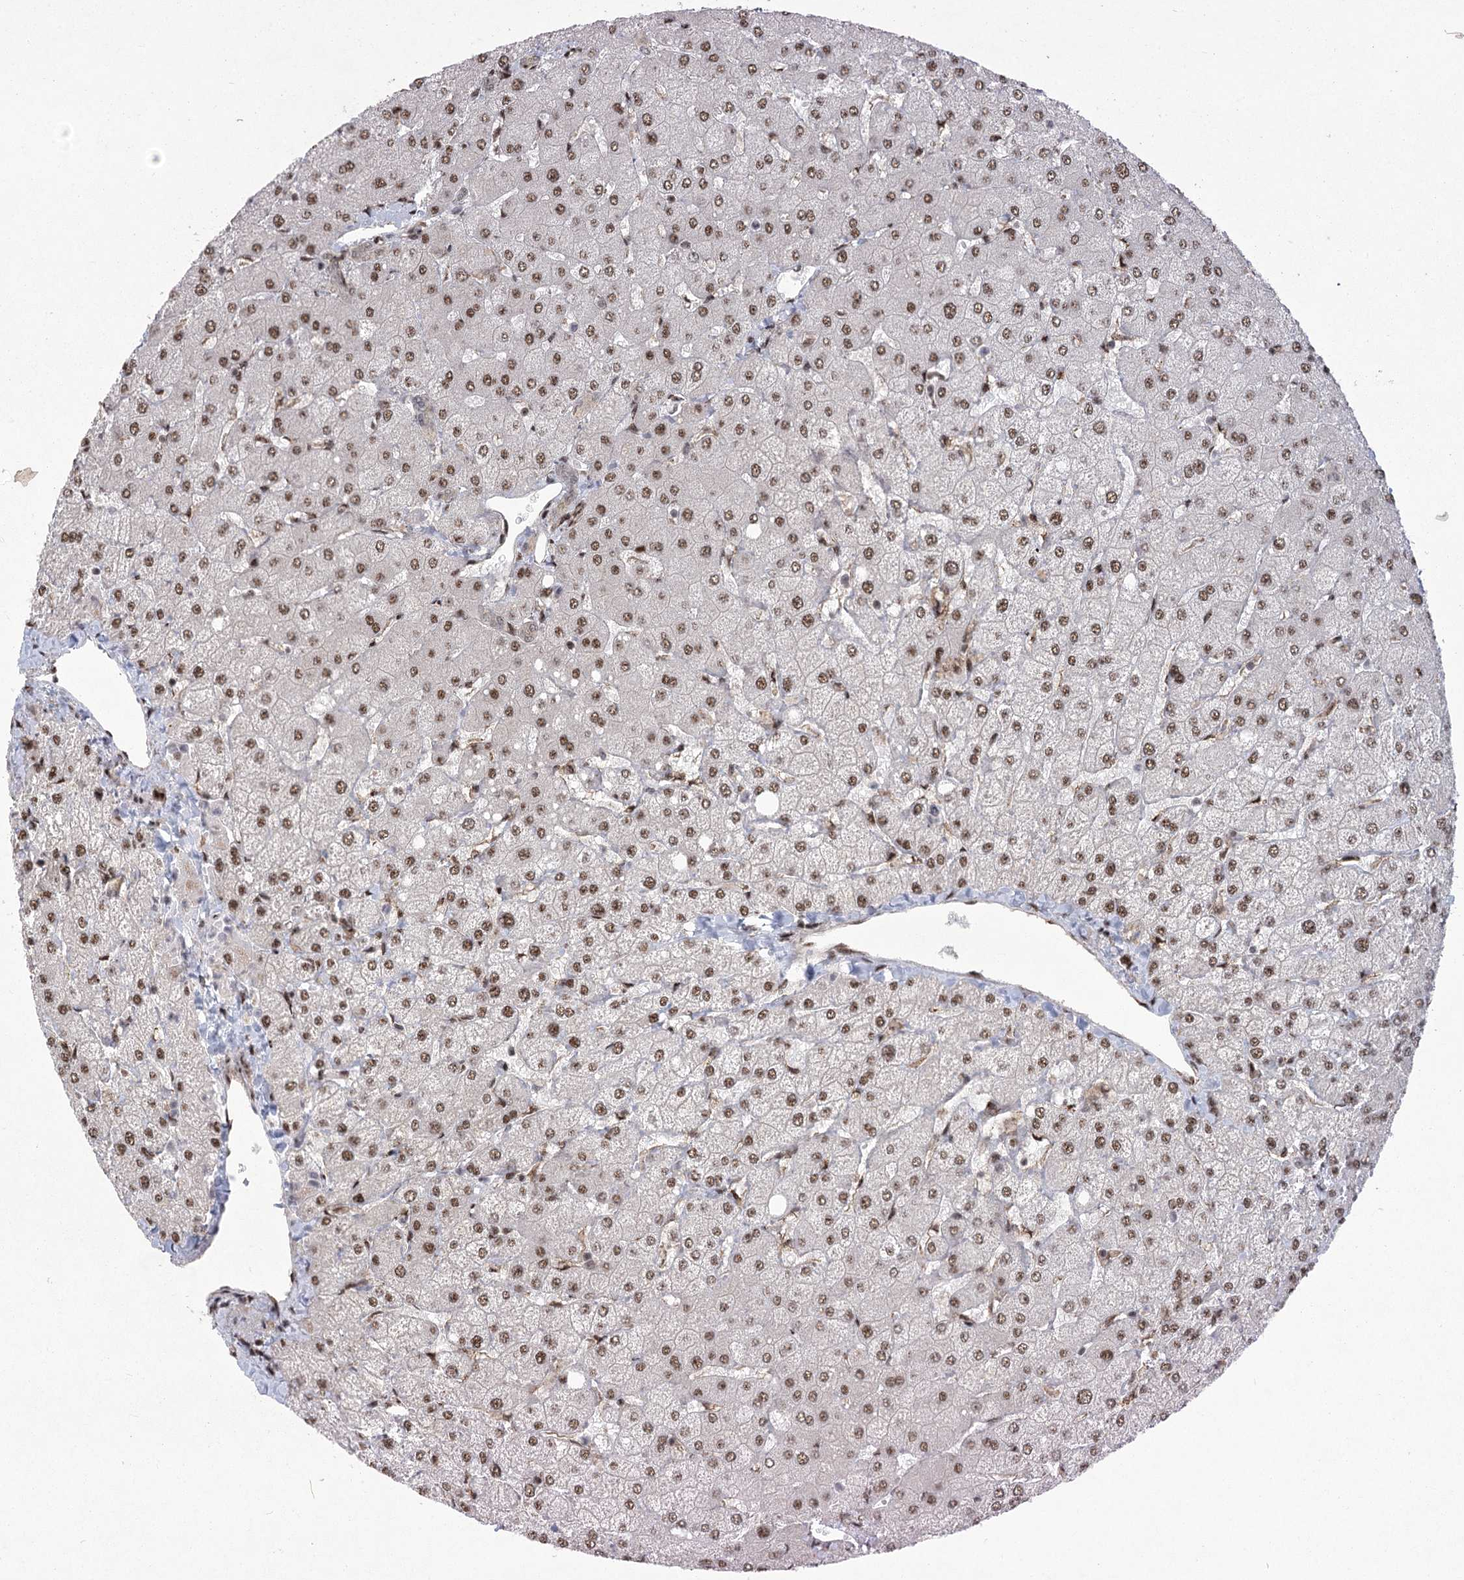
{"staining": {"intensity": "negative", "quantity": "none", "location": "none"}, "tissue": "liver", "cell_type": "Cholangiocytes", "image_type": "normal", "snomed": [{"axis": "morphology", "description": "Normal tissue, NOS"}, {"axis": "topography", "description": "Liver"}], "caption": "Immunohistochemistry (IHC) photomicrograph of unremarkable liver stained for a protein (brown), which demonstrates no expression in cholangiocytes.", "gene": "PARM1", "patient": {"sex": "female", "age": 54}}